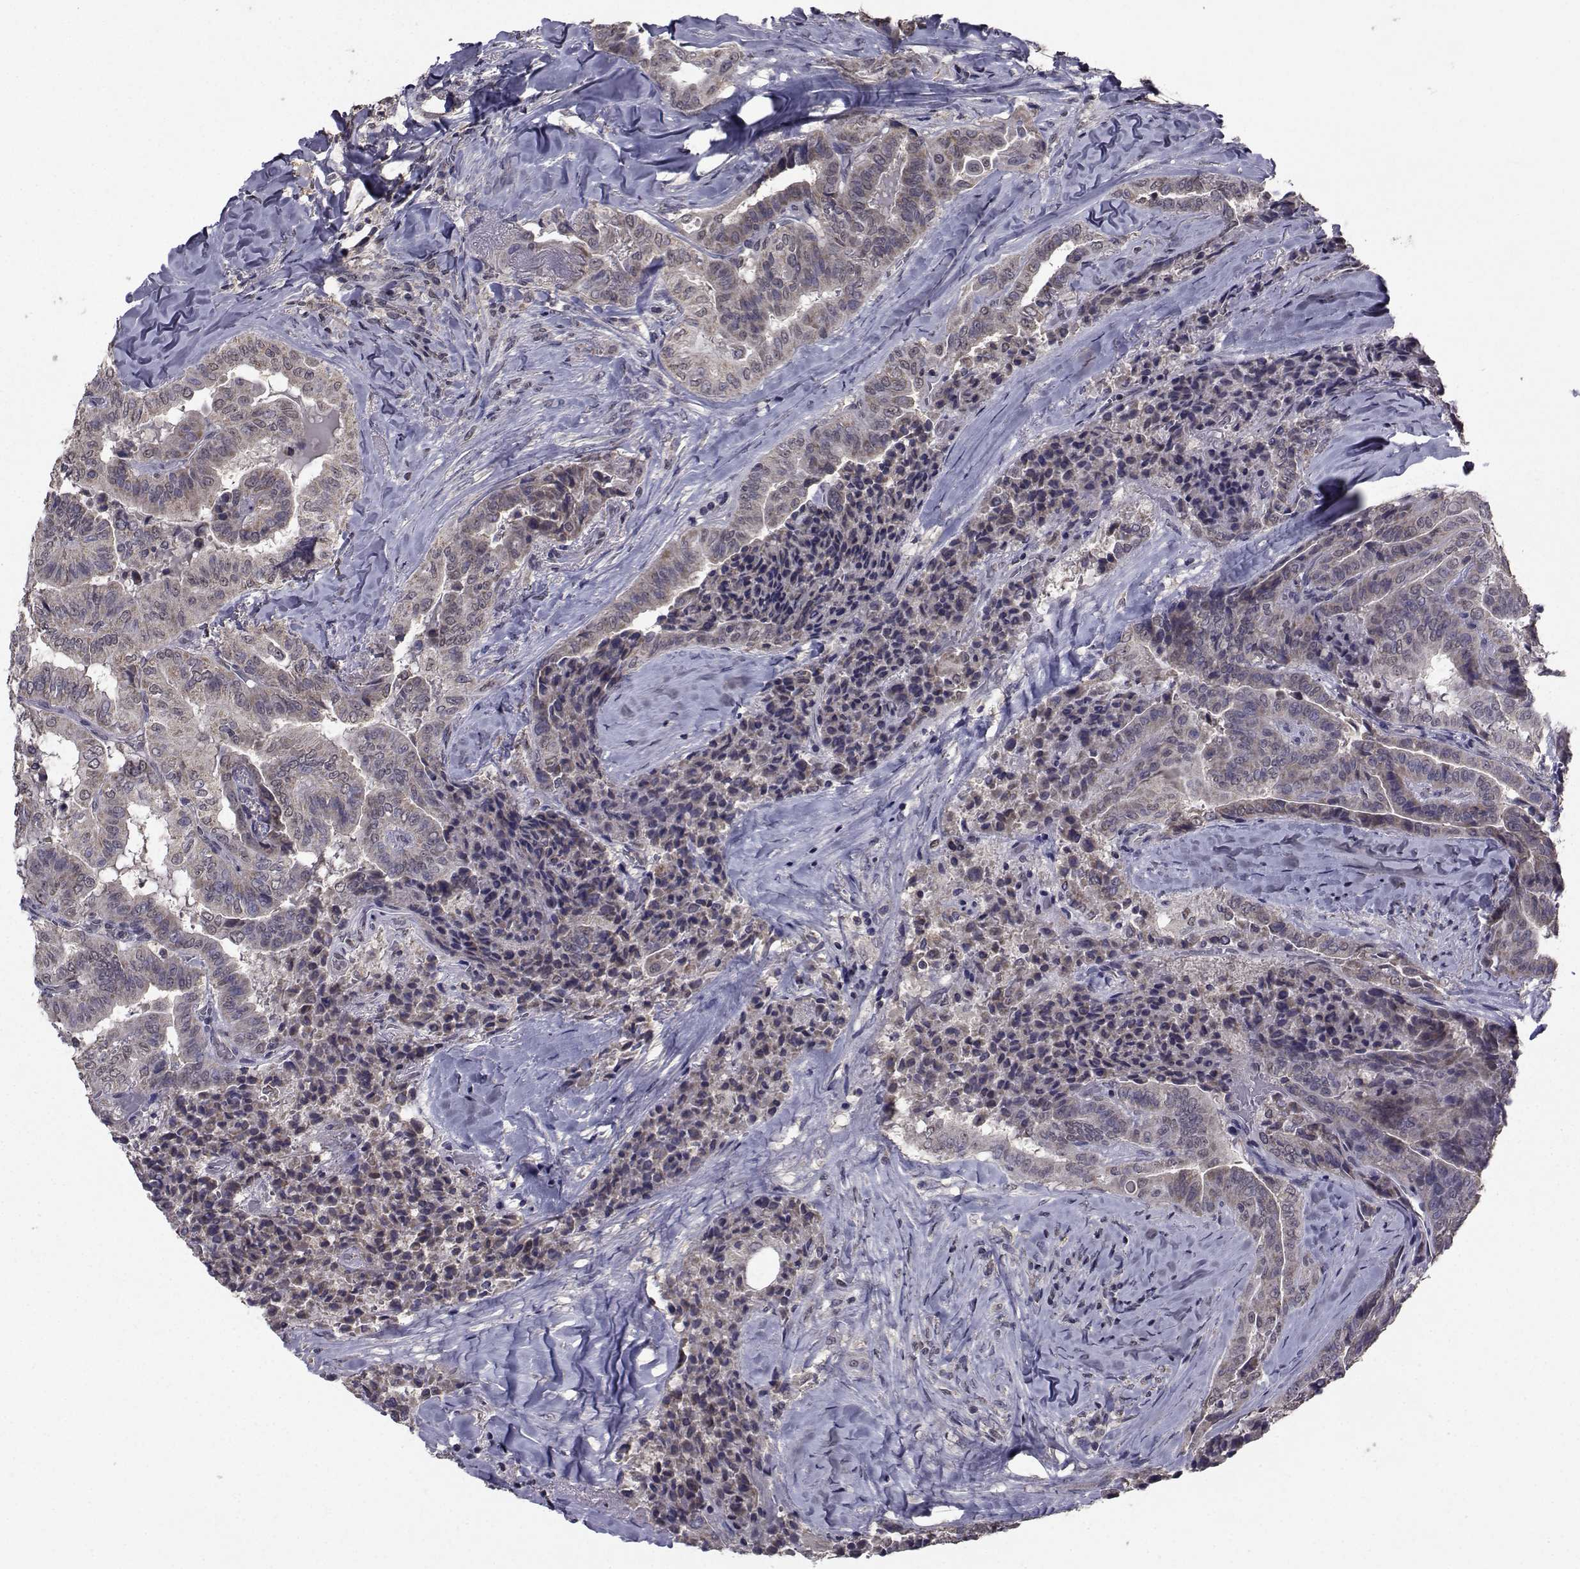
{"staining": {"intensity": "weak", "quantity": "<25%", "location": "cytoplasmic/membranous"}, "tissue": "thyroid cancer", "cell_type": "Tumor cells", "image_type": "cancer", "snomed": [{"axis": "morphology", "description": "Papillary adenocarcinoma, NOS"}, {"axis": "topography", "description": "Thyroid gland"}], "caption": "A photomicrograph of human thyroid cancer is negative for staining in tumor cells. (Stains: DAB (3,3'-diaminobenzidine) IHC with hematoxylin counter stain, Microscopy: brightfield microscopy at high magnification).", "gene": "CYP2S1", "patient": {"sex": "female", "age": 68}}